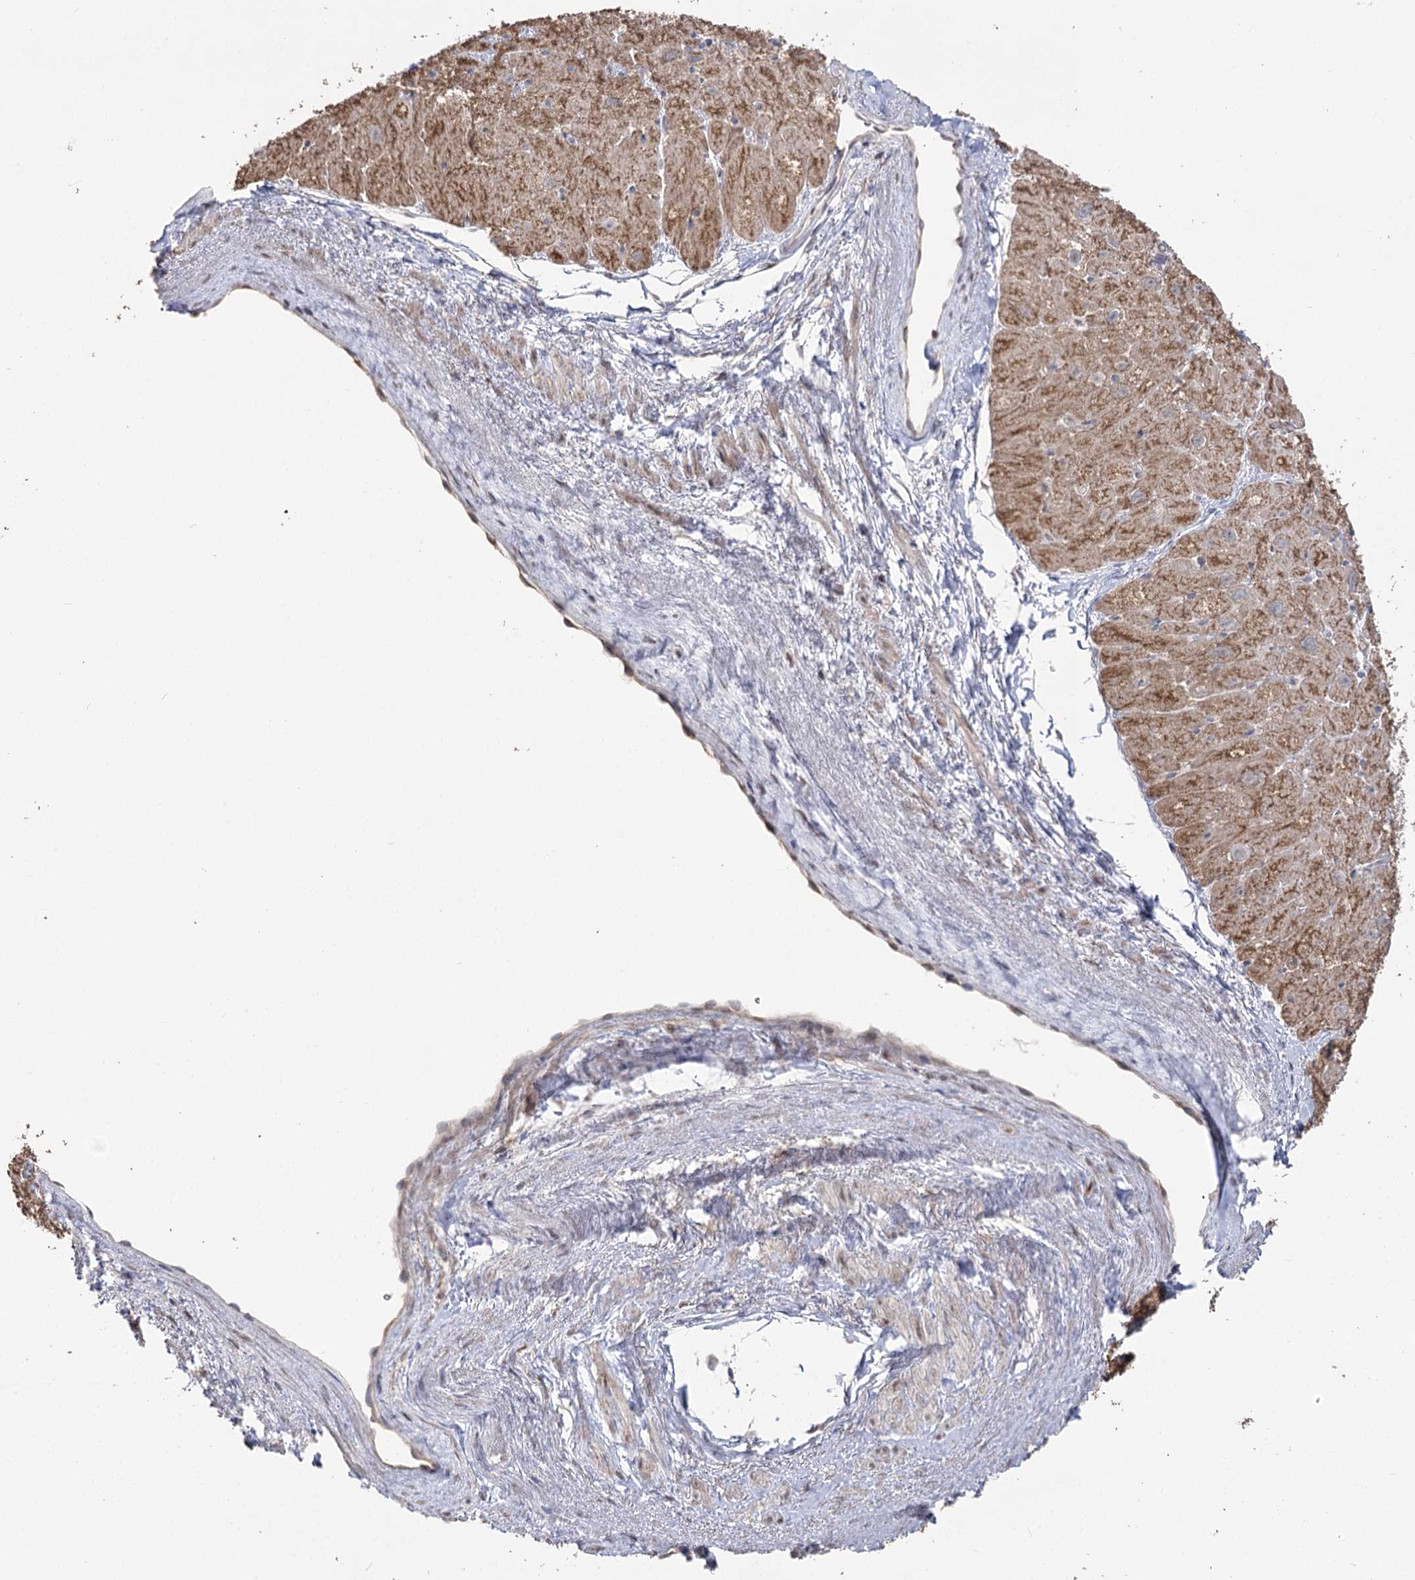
{"staining": {"intensity": "moderate", "quantity": ">75%", "location": "cytoplasmic/membranous"}, "tissue": "heart muscle", "cell_type": "Cardiomyocytes", "image_type": "normal", "snomed": [{"axis": "morphology", "description": "Normal tissue, NOS"}, {"axis": "topography", "description": "Heart"}], "caption": "Immunohistochemistry (DAB) staining of benign human heart muscle exhibits moderate cytoplasmic/membranous protein positivity in about >75% of cardiomyocytes.", "gene": "RUFY4", "patient": {"sex": "male", "age": 50}}